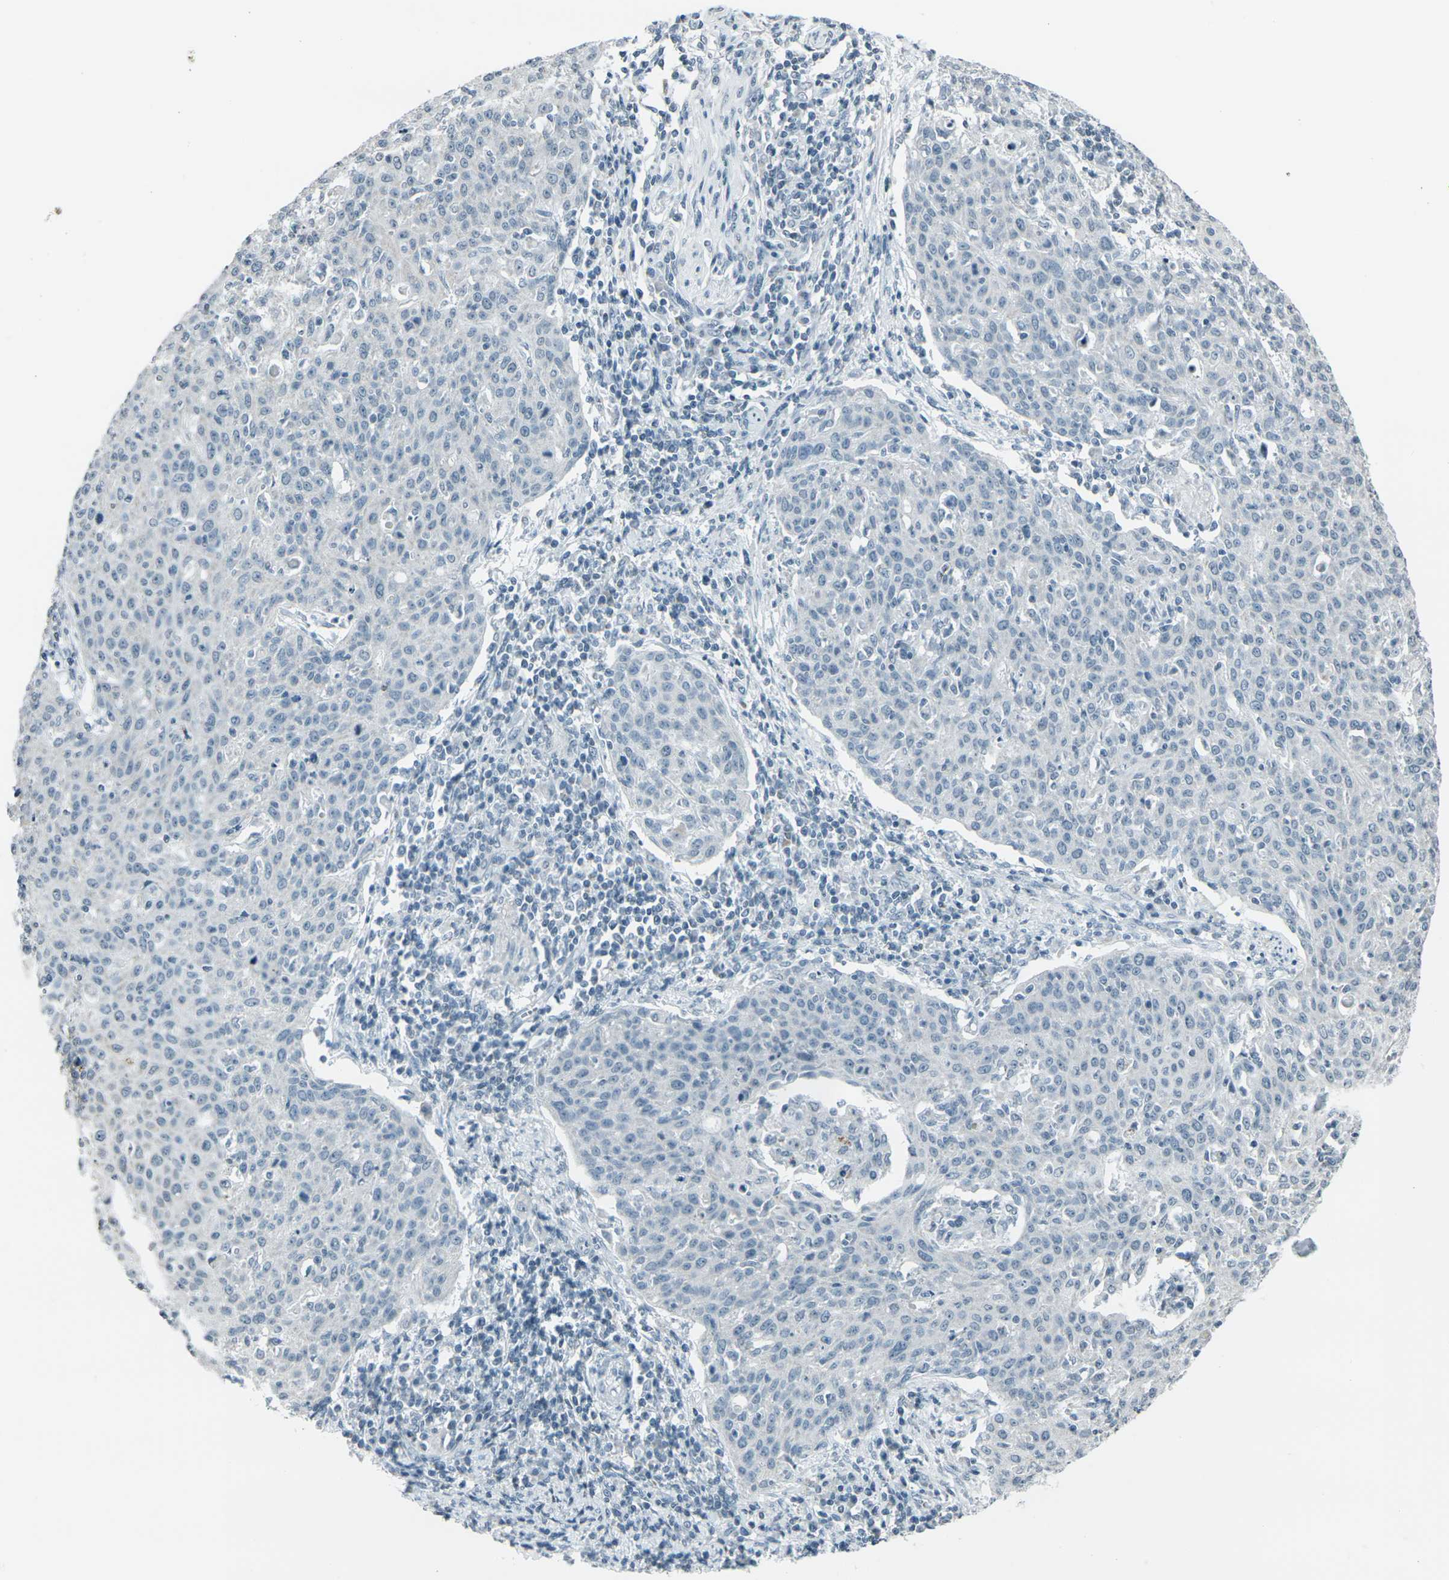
{"staining": {"intensity": "negative", "quantity": "none", "location": "none"}, "tissue": "cervical cancer", "cell_type": "Tumor cells", "image_type": "cancer", "snomed": [{"axis": "morphology", "description": "Squamous cell carcinoma, NOS"}, {"axis": "topography", "description": "Cervix"}], "caption": "There is no significant expression in tumor cells of cervical cancer.", "gene": "H2BC1", "patient": {"sex": "female", "age": 38}}